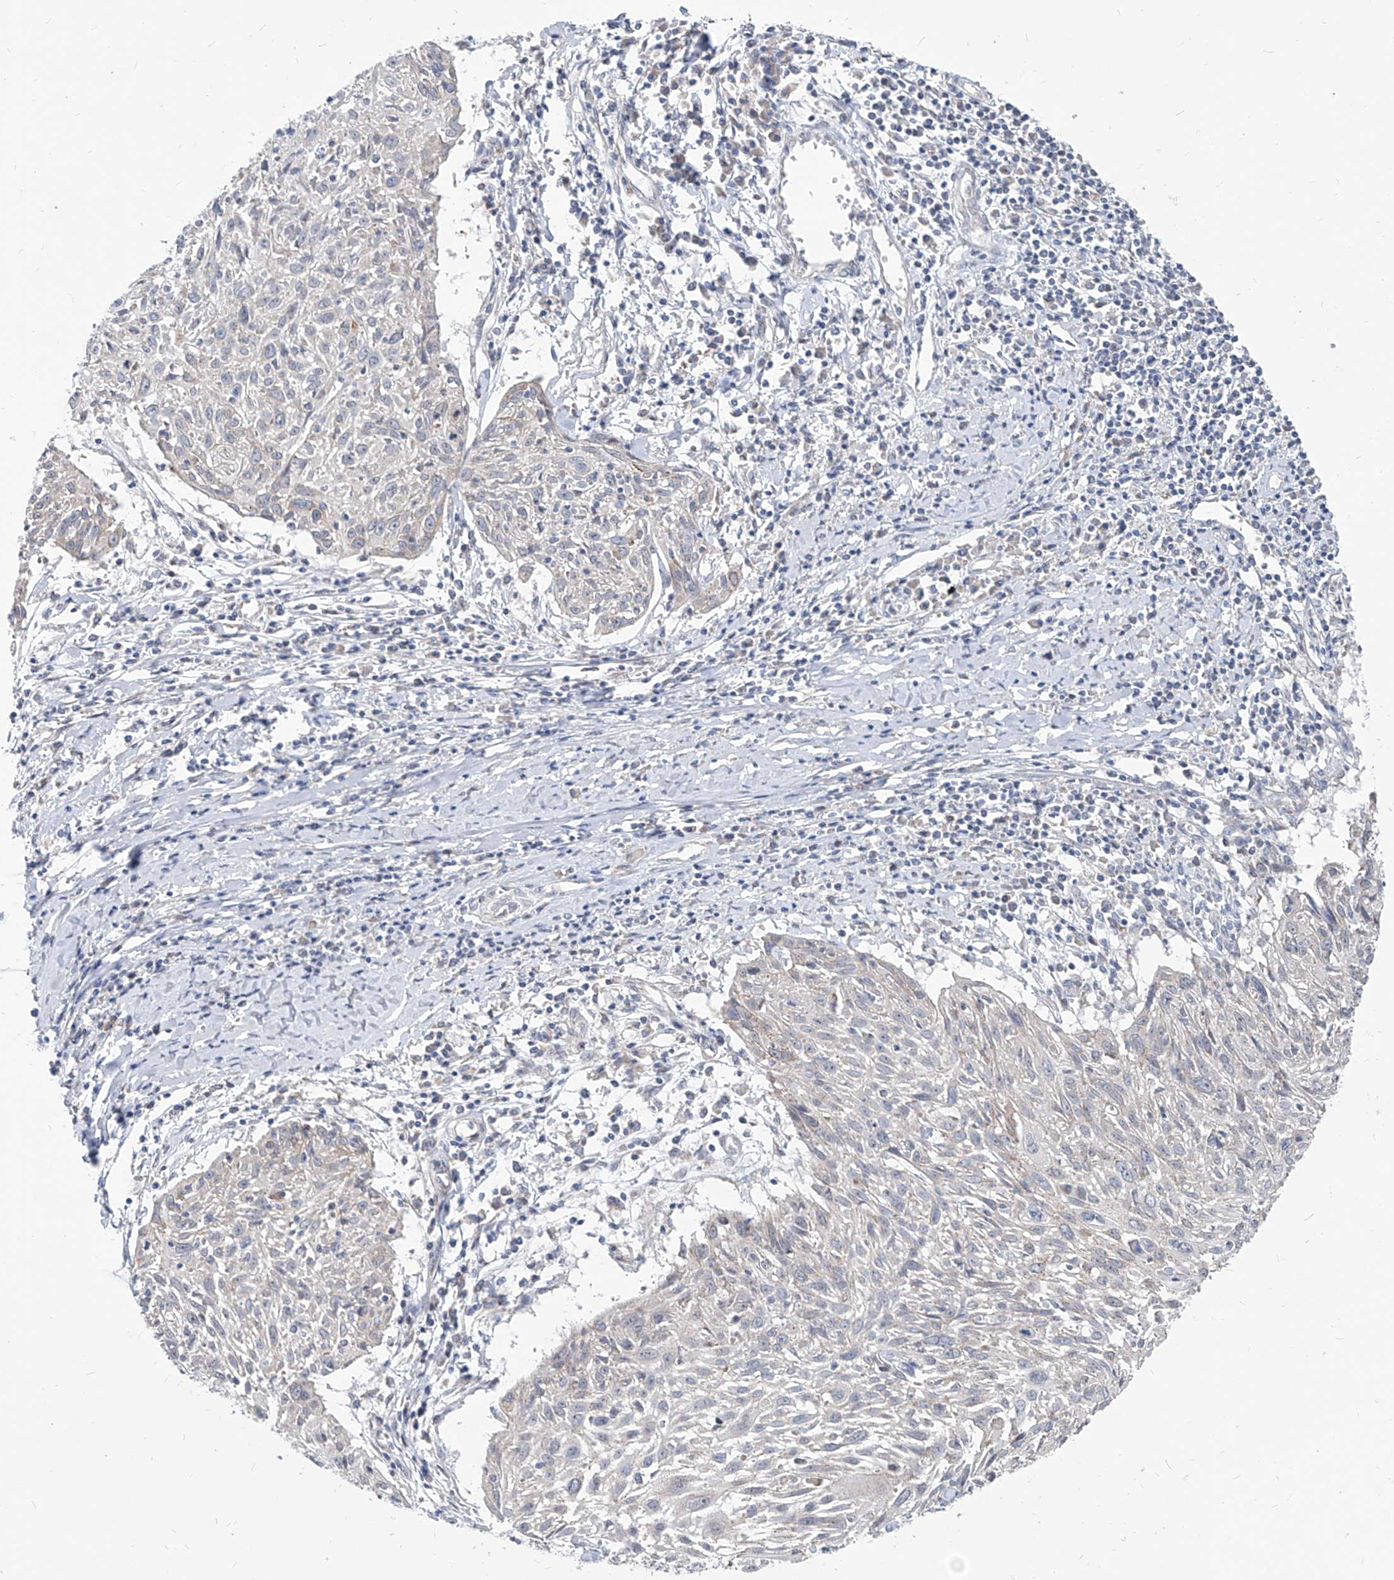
{"staining": {"intensity": "negative", "quantity": "none", "location": "none"}, "tissue": "cervical cancer", "cell_type": "Tumor cells", "image_type": "cancer", "snomed": [{"axis": "morphology", "description": "Squamous cell carcinoma, NOS"}, {"axis": "topography", "description": "Cervix"}], "caption": "Tumor cells show no significant protein expression in cervical squamous cell carcinoma.", "gene": "AGPS", "patient": {"sex": "female", "age": 51}}